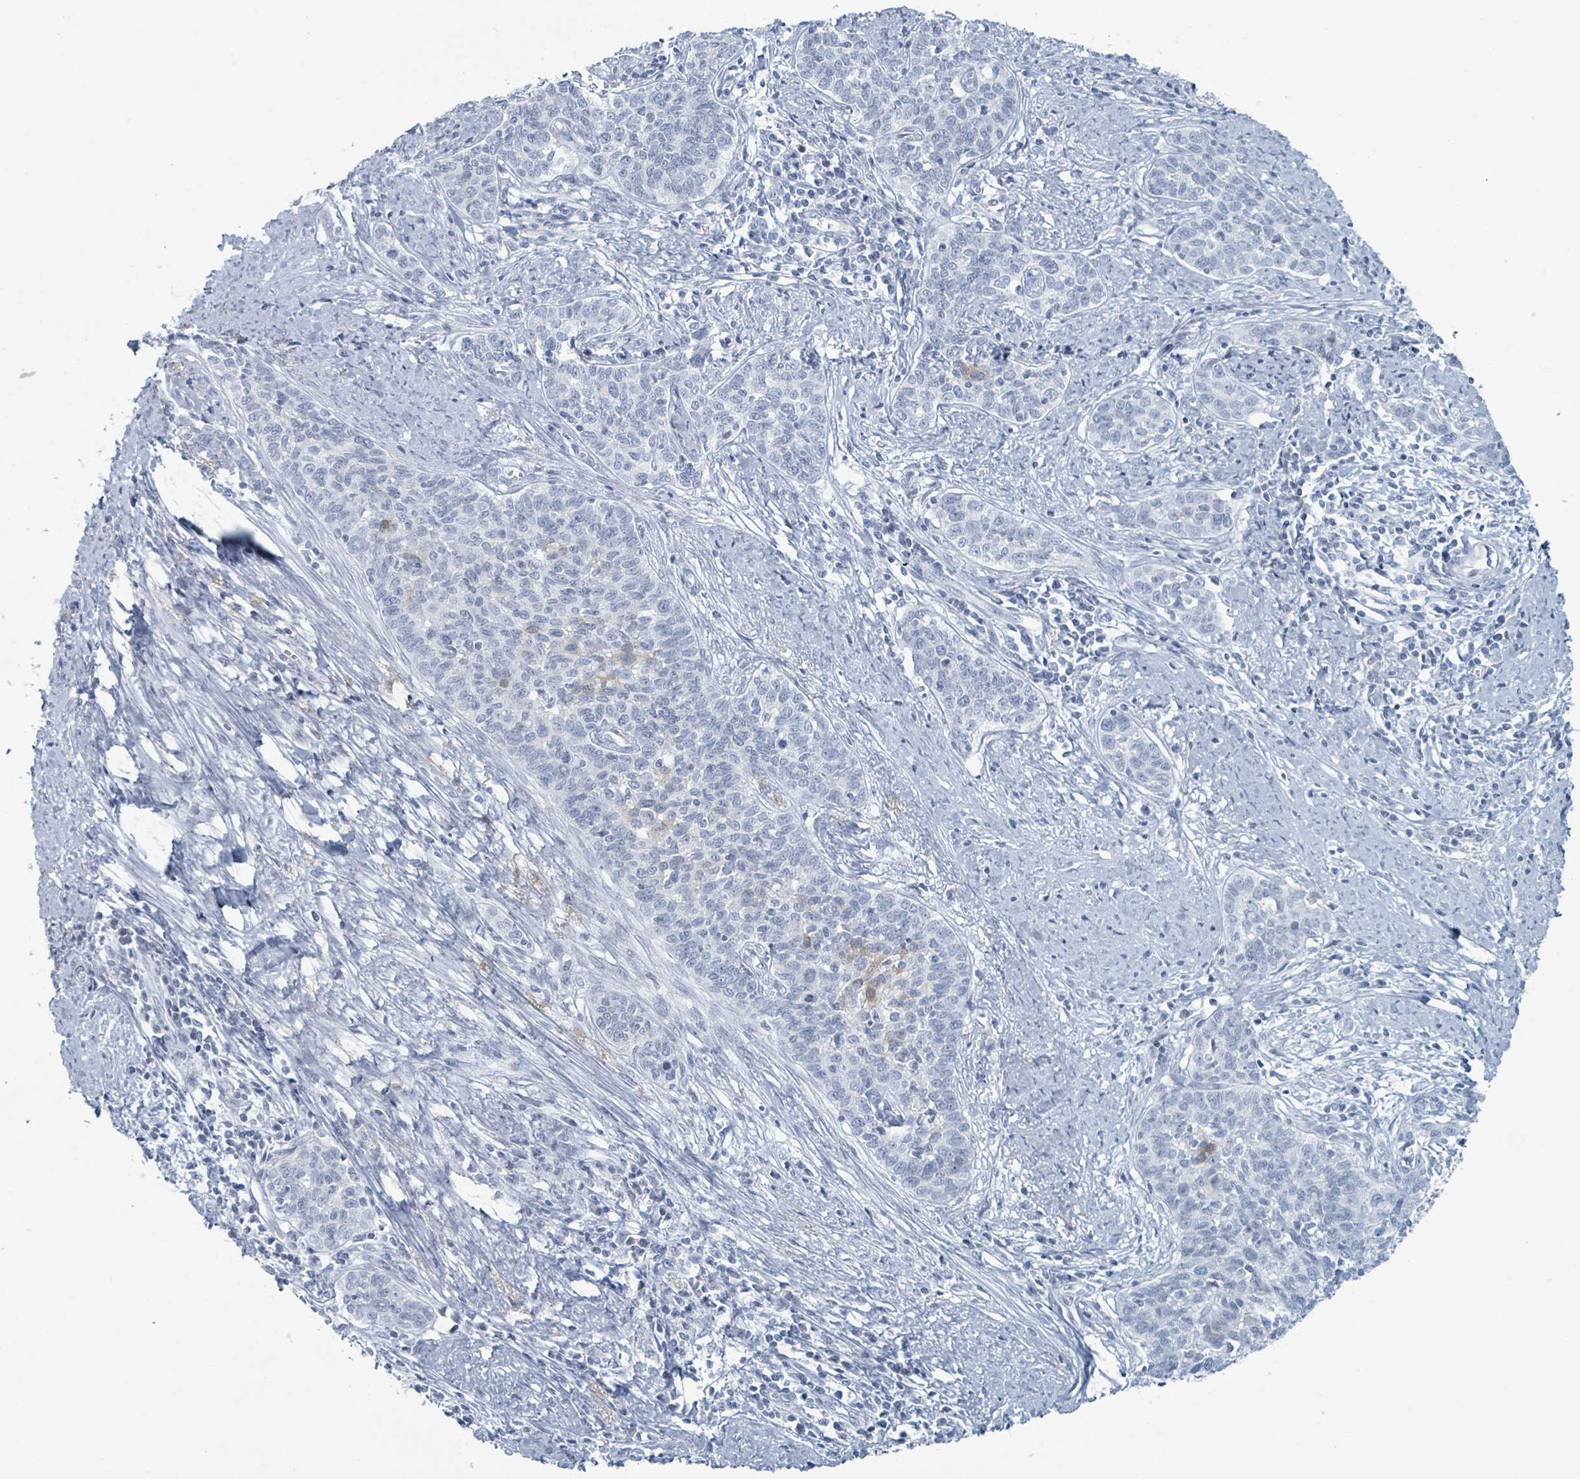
{"staining": {"intensity": "moderate", "quantity": "<25%", "location": "cytoplasmic/membranous"}, "tissue": "cervical cancer", "cell_type": "Tumor cells", "image_type": "cancer", "snomed": [{"axis": "morphology", "description": "Squamous cell carcinoma, NOS"}, {"axis": "topography", "description": "Cervix"}], "caption": "Cervical cancer (squamous cell carcinoma) stained with a brown dye exhibits moderate cytoplasmic/membranous positive staining in approximately <25% of tumor cells.", "gene": "GPR15LG", "patient": {"sex": "female", "age": 39}}